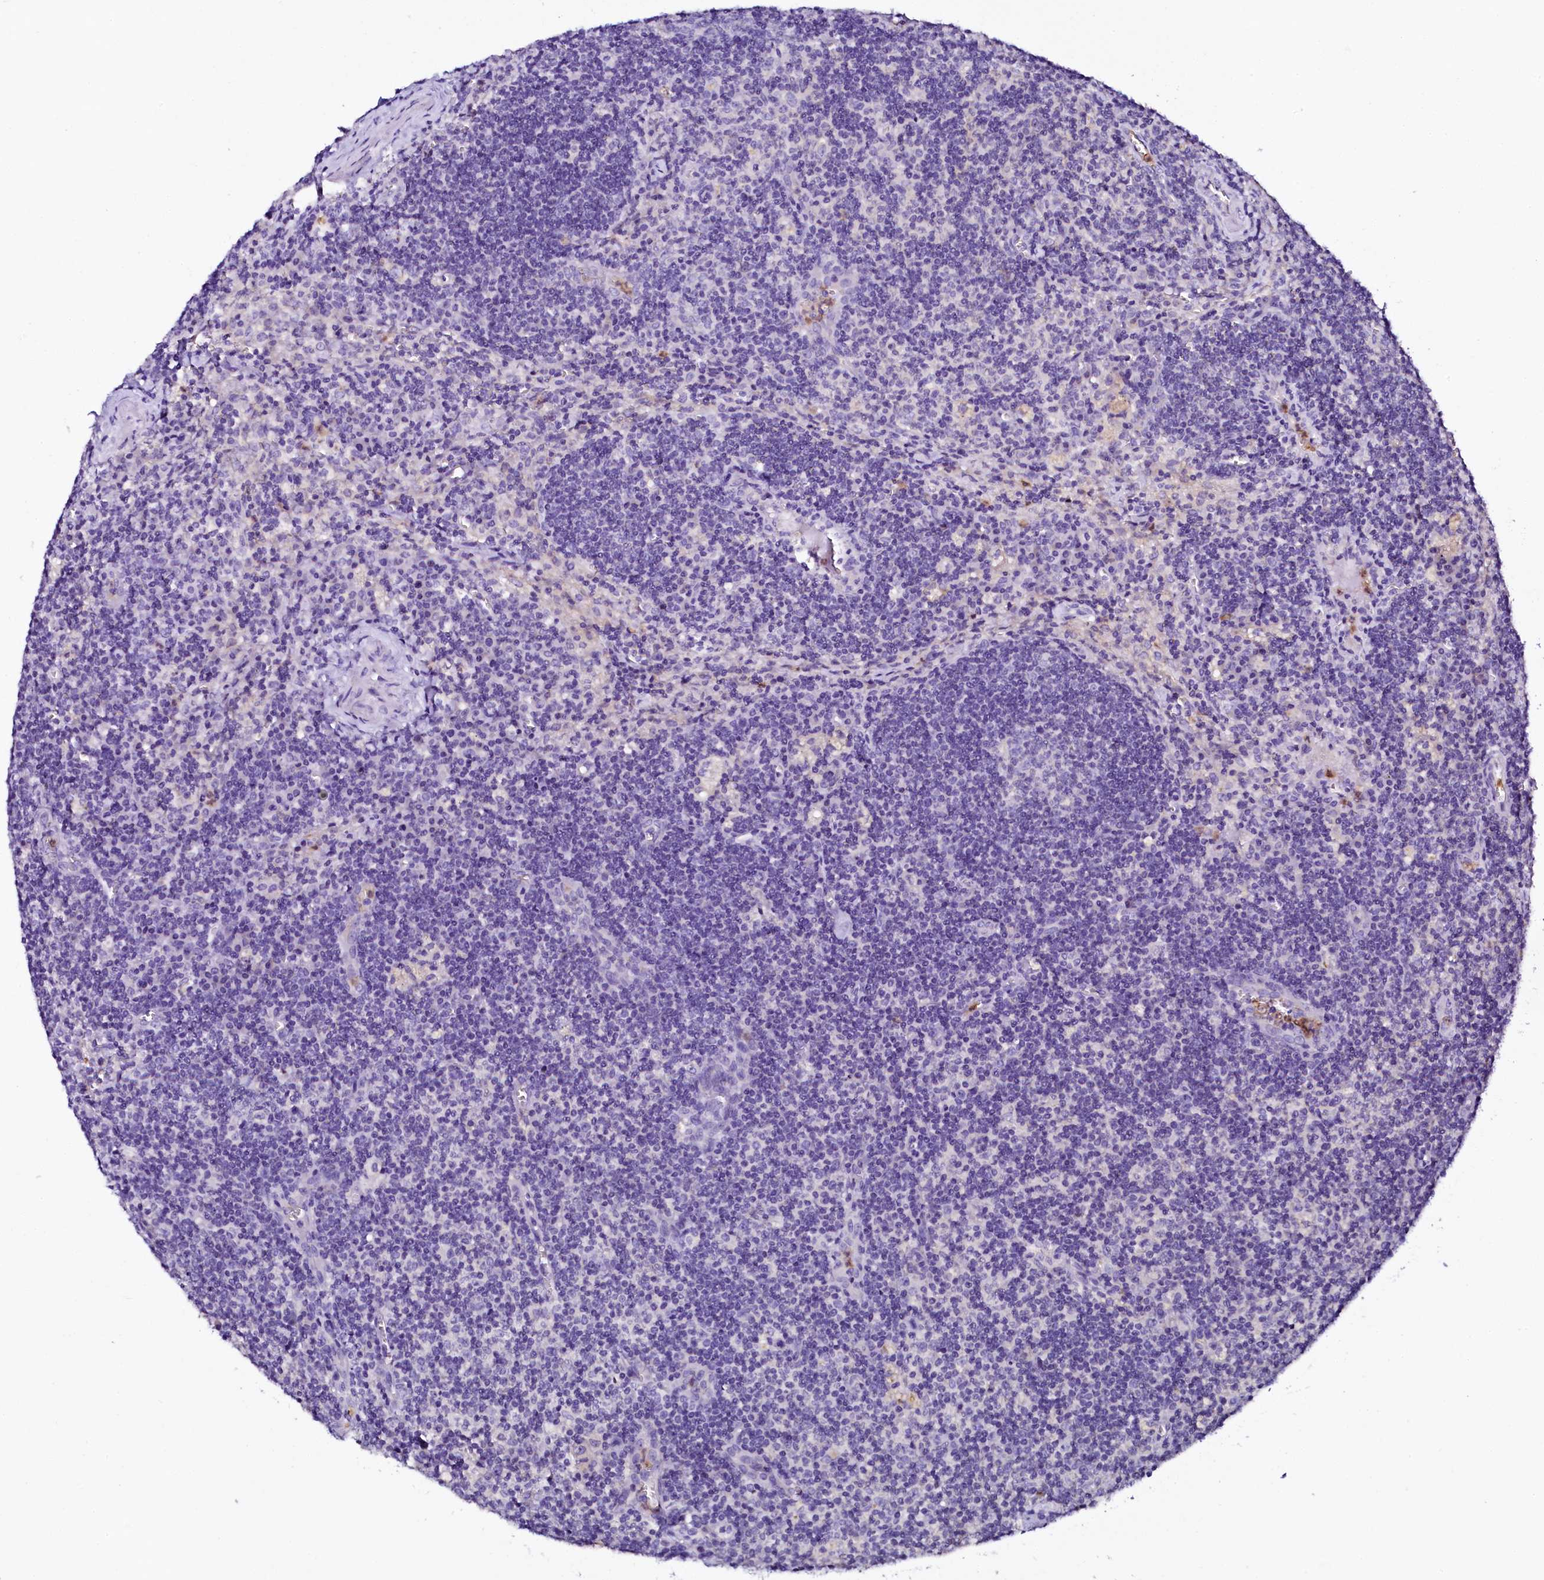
{"staining": {"intensity": "moderate", "quantity": "<25%", "location": "nuclear"}, "tissue": "lymph node", "cell_type": "Non-germinal center cells", "image_type": "normal", "snomed": [{"axis": "morphology", "description": "Normal tissue, NOS"}, {"axis": "topography", "description": "Lymph node"}], "caption": "Immunohistochemical staining of benign human lymph node exhibits <25% levels of moderate nuclear protein staining in approximately <25% of non-germinal center cells.", "gene": "NAA16", "patient": {"sex": "male", "age": 58}}